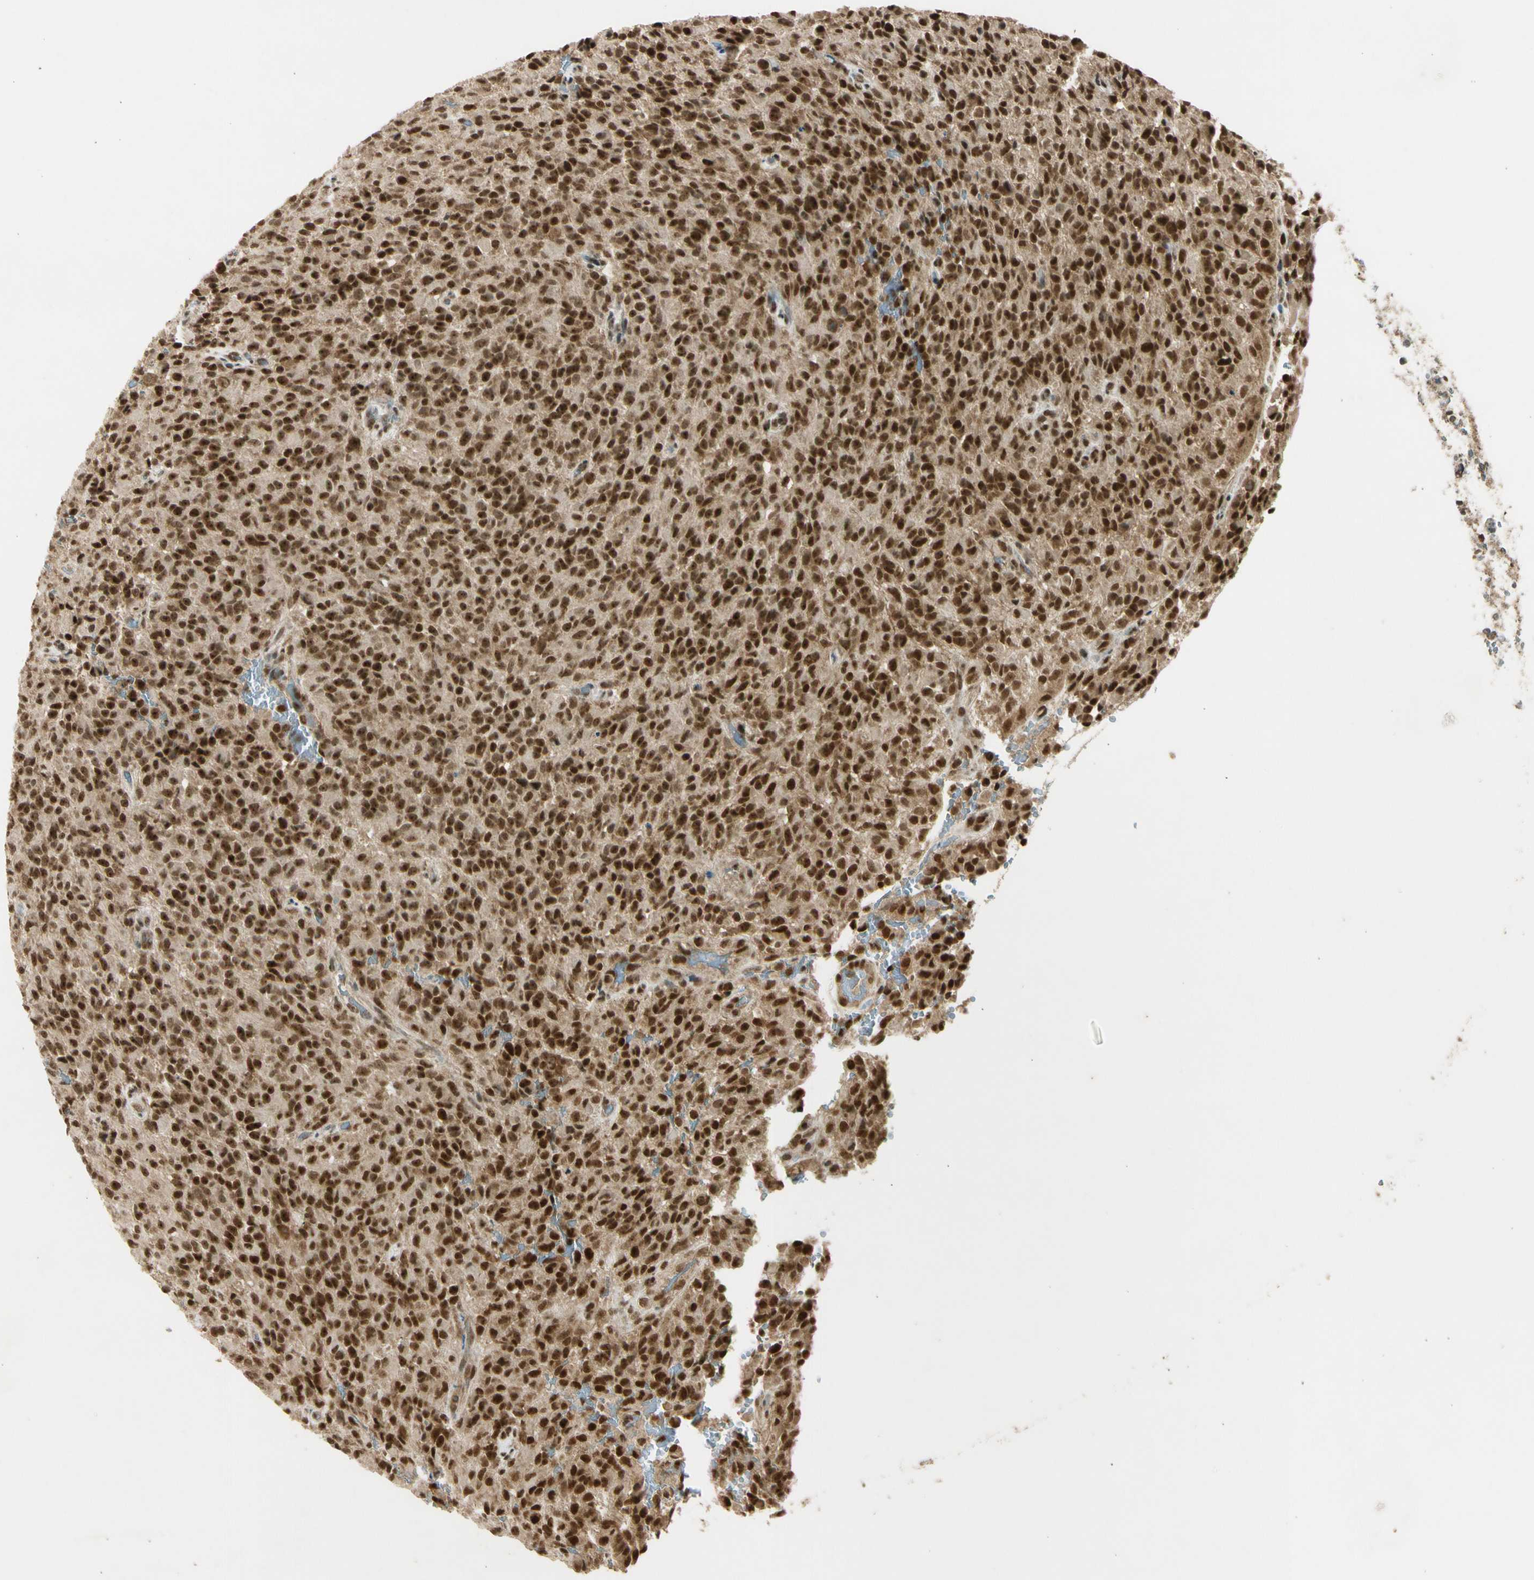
{"staining": {"intensity": "strong", "quantity": ">75%", "location": "cytoplasmic/membranous,nuclear"}, "tissue": "glioma", "cell_type": "Tumor cells", "image_type": "cancer", "snomed": [{"axis": "morphology", "description": "Glioma, malignant, High grade"}, {"axis": "topography", "description": "Brain"}], "caption": "The image displays staining of glioma, revealing strong cytoplasmic/membranous and nuclear protein expression (brown color) within tumor cells. The staining is performed using DAB (3,3'-diaminobenzidine) brown chromogen to label protein expression. The nuclei are counter-stained blue using hematoxylin.", "gene": "ZNF135", "patient": {"sex": "male", "age": 71}}